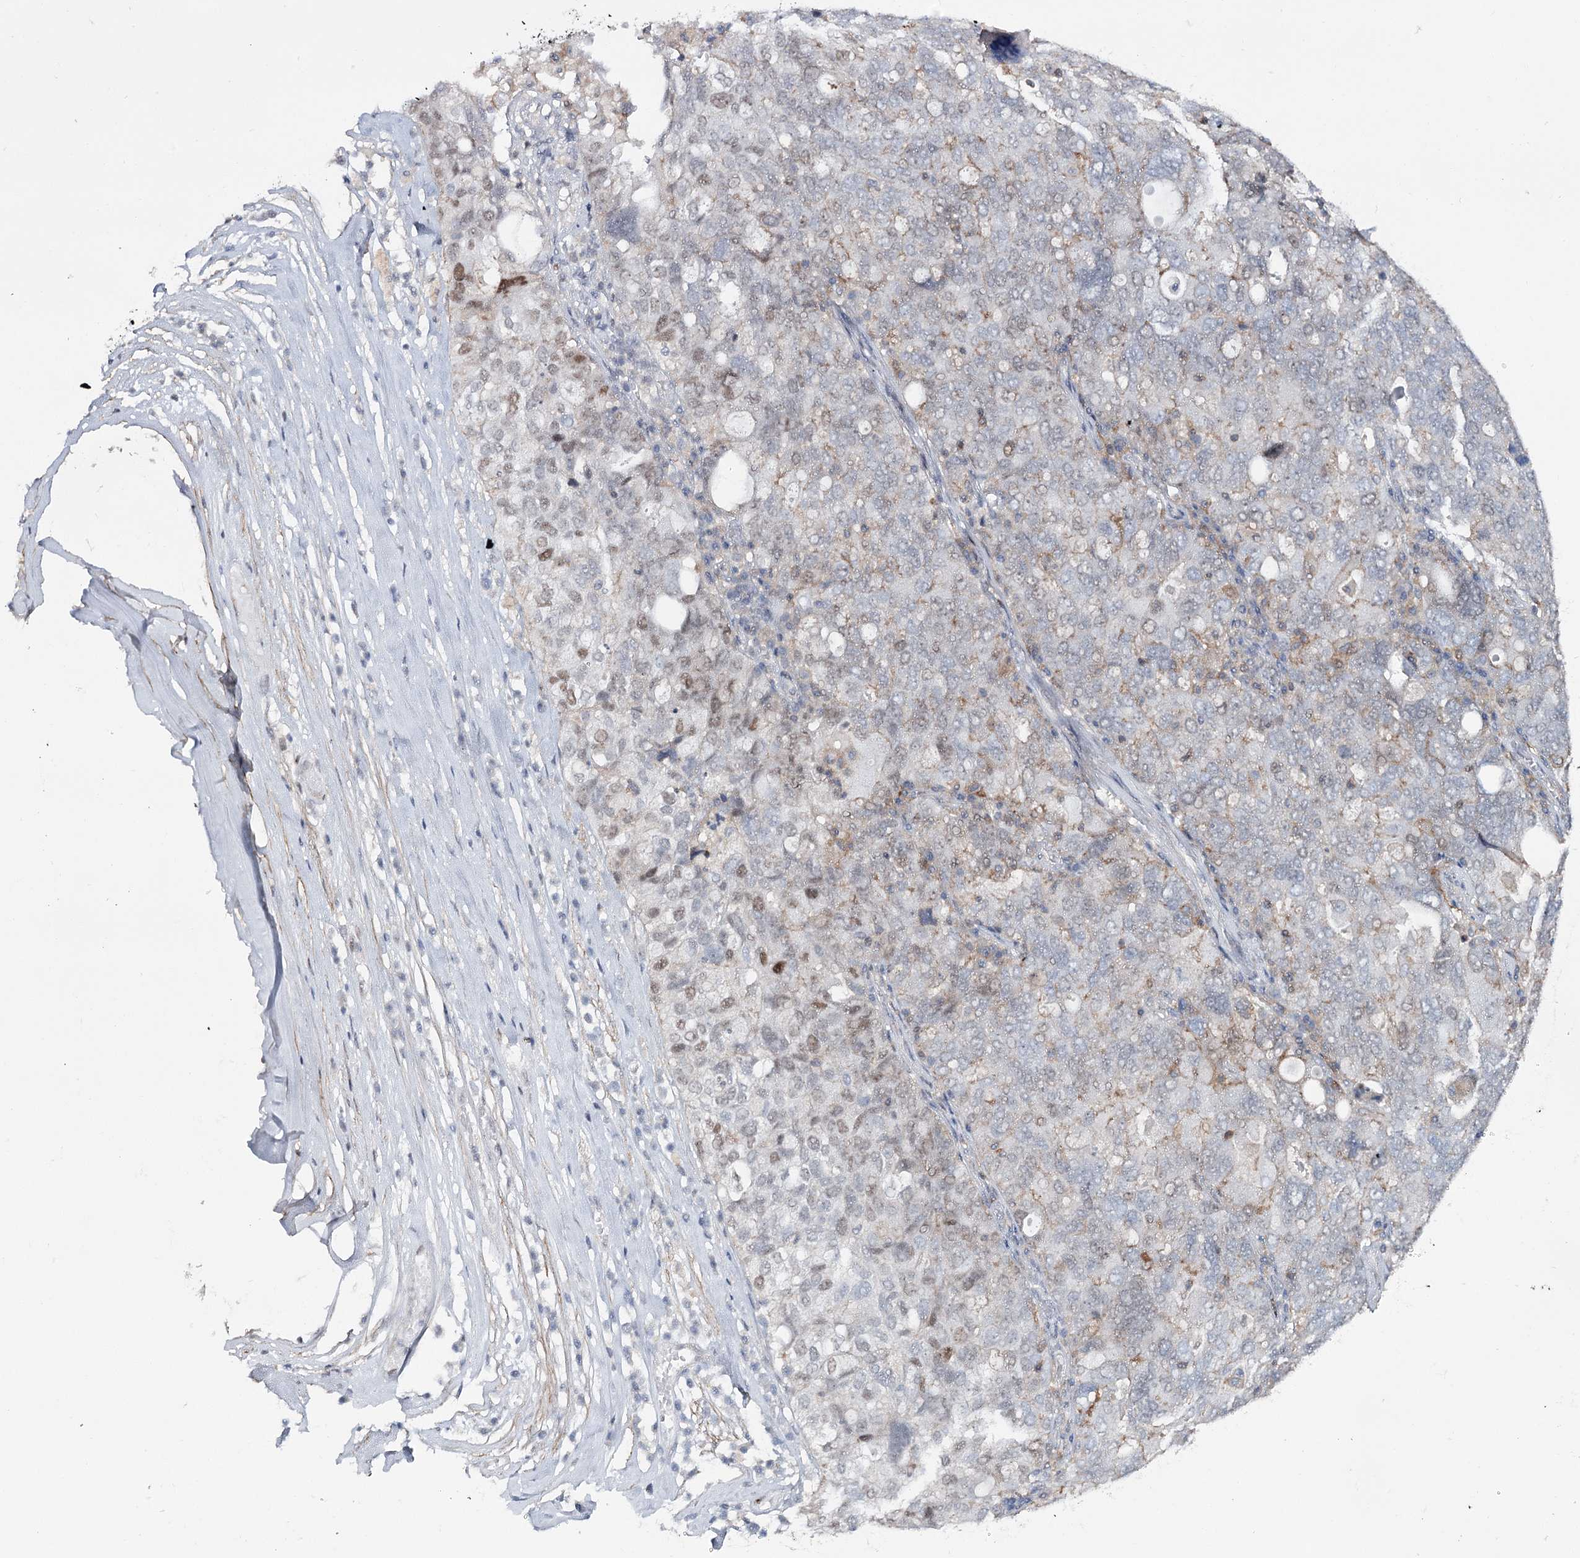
{"staining": {"intensity": "moderate", "quantity": "25%-75%", "location": "nuclear"}, "tissue": "ovarian cancer", "cell_type": "Tumor cells", "image_type": "cancer", "snomed": [{"axis": "morphology", "description": "Carcinoma, endometroid"}, {"axis": "topography", "description": "Ovary"}], "caption": "An immunohistochemistry micrograph of tumor tissue is shown. Protein staining in brown highlights moderate nuclear positivity in endometroid carcinoma (ovarian) within tumor cells. (Stains: DAB (3,3'-diaminobenzidine) in brown, nuclei in blue, Microscopy: brightfield microscopy at high magnification).", "gene": "ZC3H8", "patient": {"sex": "female", "age": 62}}